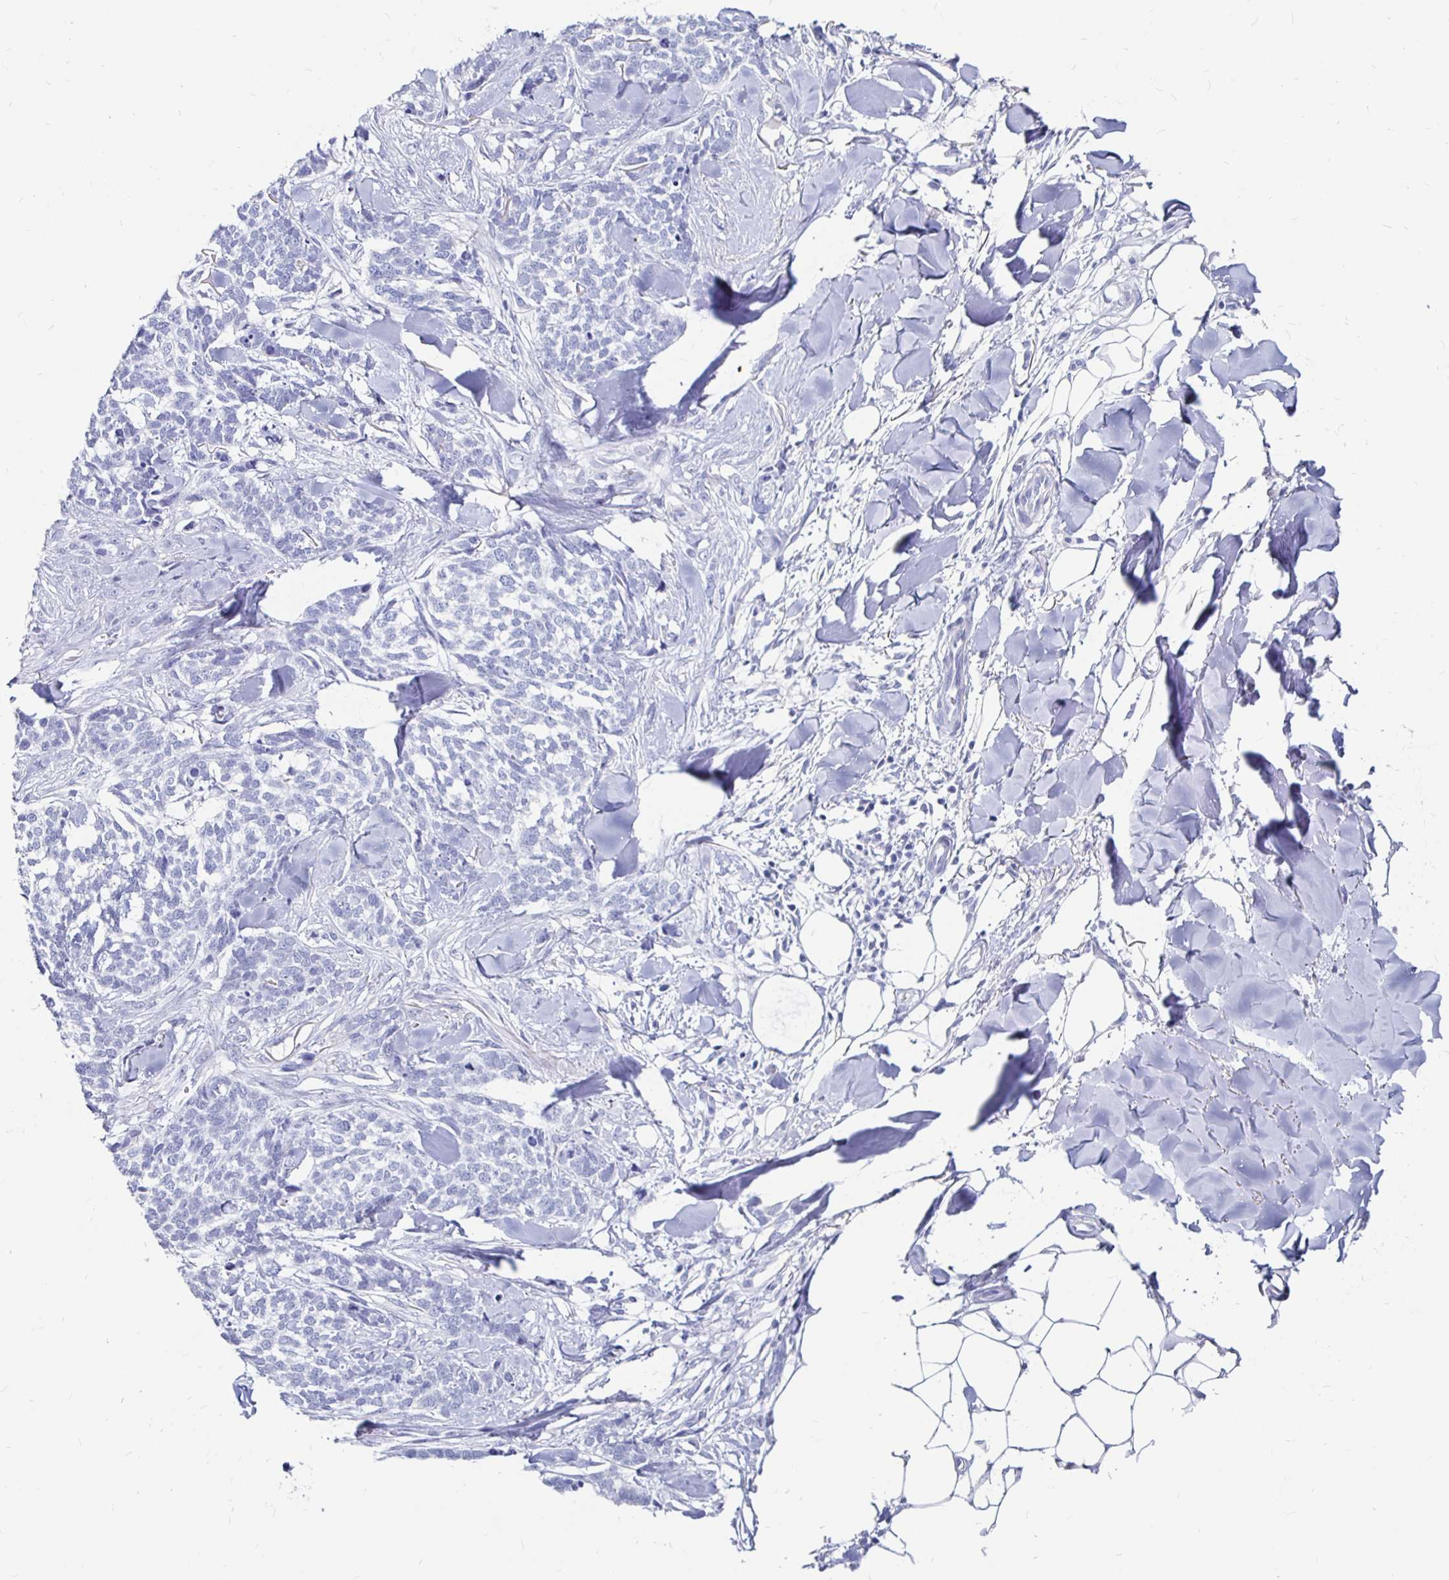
{"staining": {"intensity": "negative", "quantity": "none", "location": "none"}, "tissue": "skin cancer", "cell_type": "Tumor cells", "image_type": "cancer", "snomed": [{"axis": "morphology", "description": "Basal cell carcinoma"}, {"axis": "topography", "description": "Skin"}], "caption": "An immunohistochemistry photomicrograph of basal cell carcinoma (skin) is shown. There is no staining in tumor cells of basal cell carcinoma (skin). (DAB (3,3'-diaminobenzidine) IHC with hematoxylin counter stain).", "gene": "LUZP4", "patient": {"sex": "female", "age": 59}}